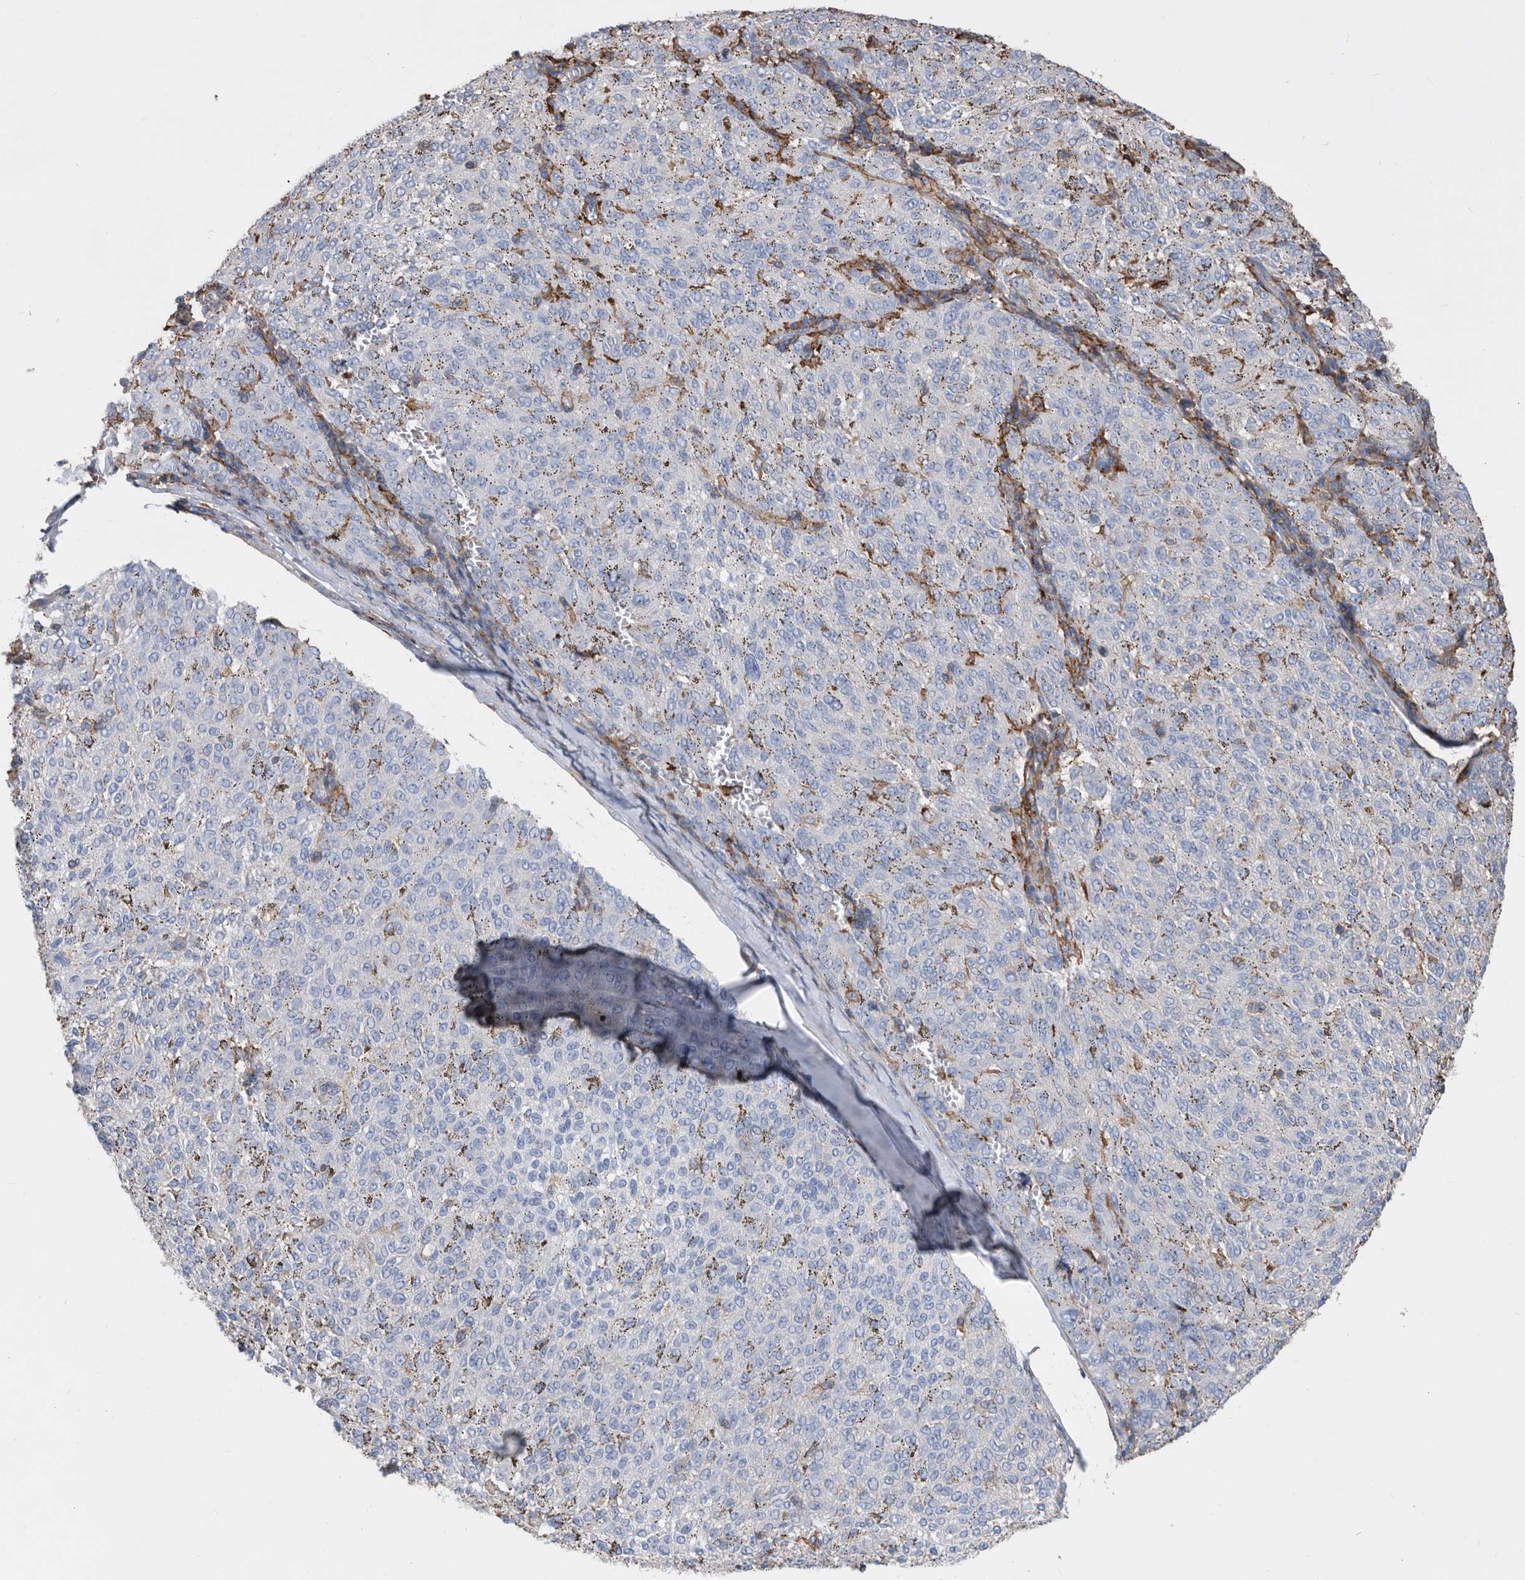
{"staining": {"intensity": "negative", "quantity": "none", "location": "none"}, "tissue": "melanoma", "cell_type": "Tumor cells", "image_type": "cancer", "snomed": [{"axis": "morphology", "description": "Malignant melanoma, NOS"}, {"axis": "topography", "description": "Skin"}], "caption": "Protein analysis of malignant melanoma demonstrates no significant staining in tumor cells.", "gene": "MS4A4A", "patient": {"sex": "female", "age": 72}}